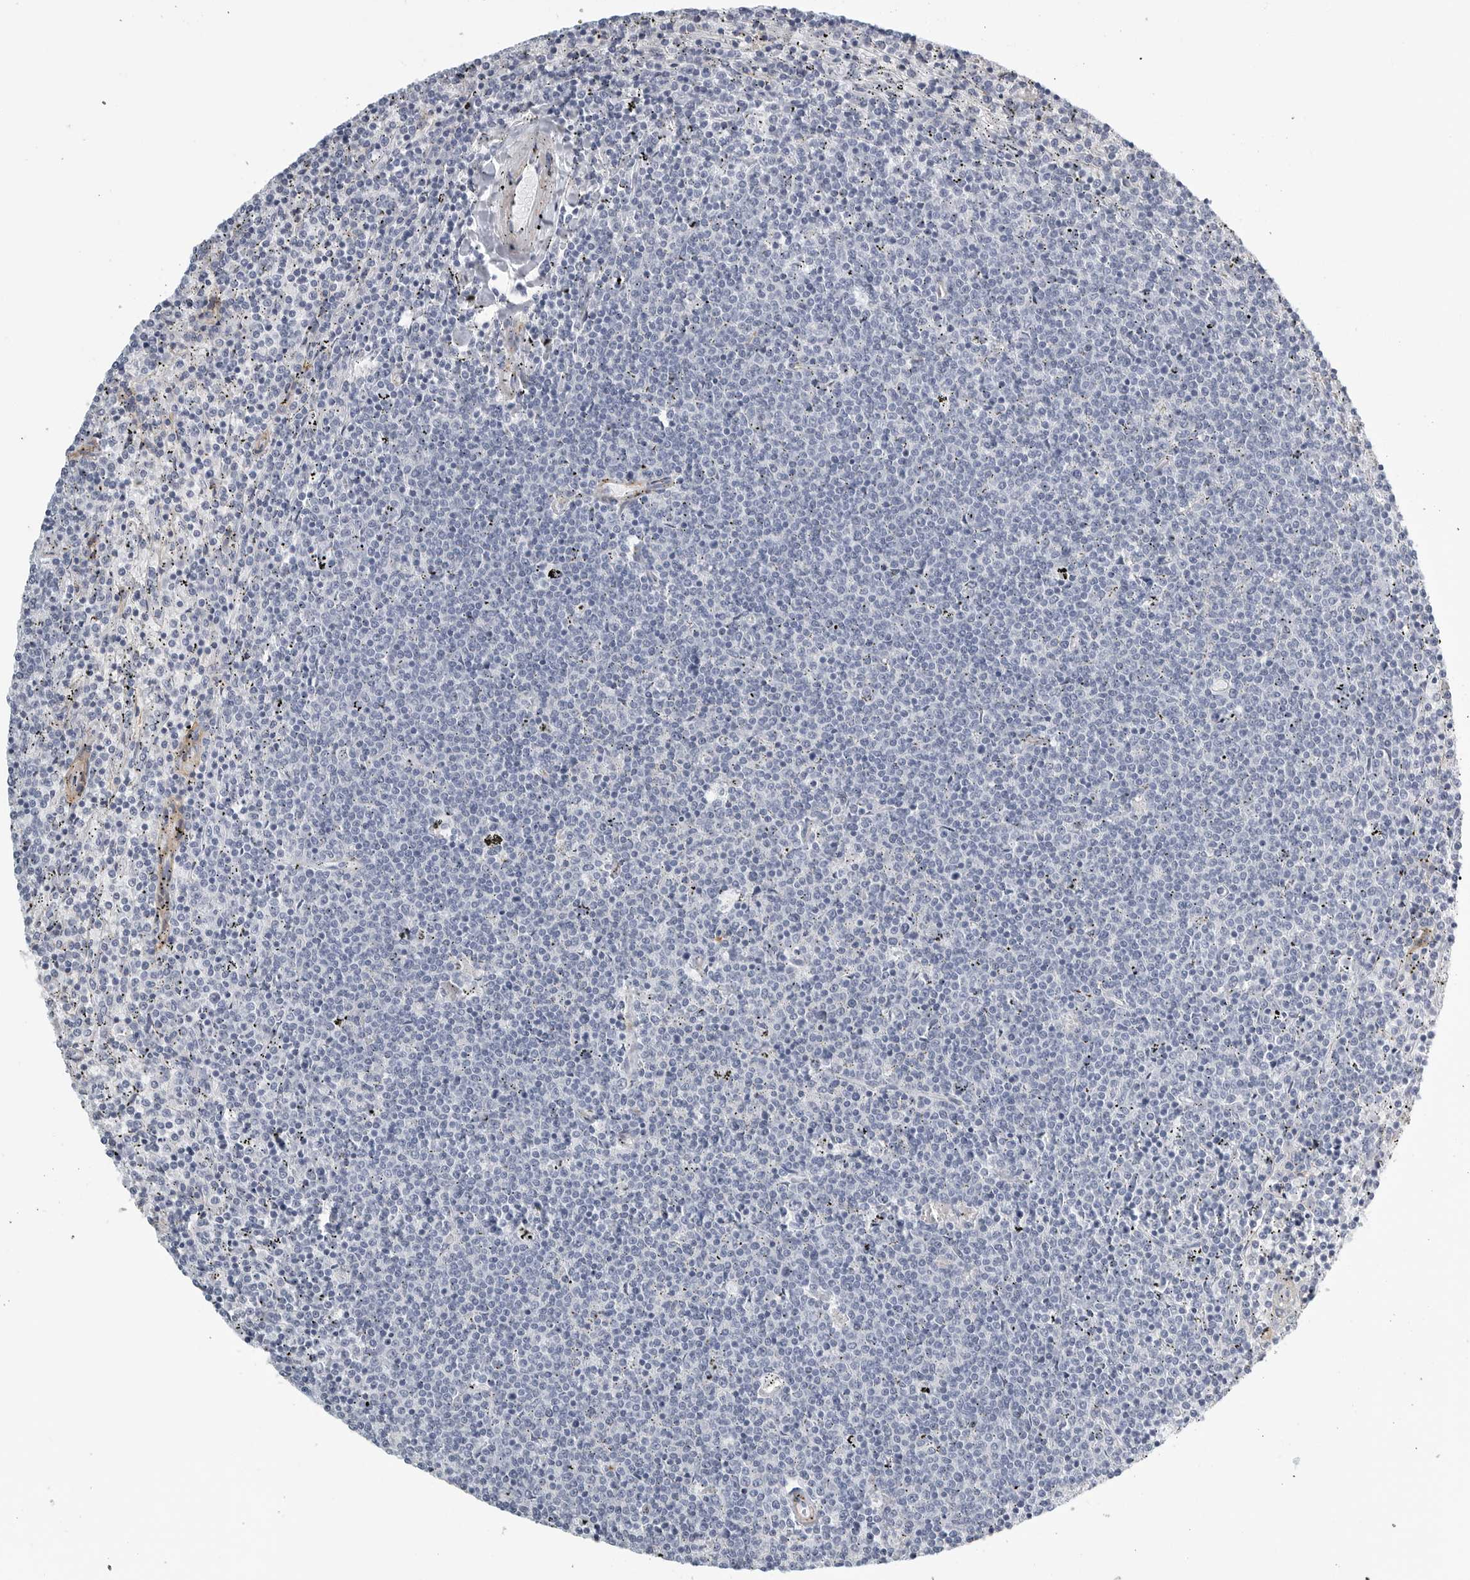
{"staining": {"intensity": "negative", "quantity": "none", "location": "none"}, "tissue": "lymphoma", "cell_type": "Tumor cells", "image_type": "cancer", "snomed": [{"axis": "morphology", "description": "Malignant lymphoma, non-Hodgkin's type, Low grade"}, {"axis": "topography", "description": "Spleen"}], "caption": "The immunohistochemistry image has no significant staining in tumor cells of low-grade malignant lymphoma, non-Hodgkin's type tissue.", "gene": "TNR", "patient": {"sex": "female", "age": 50}}